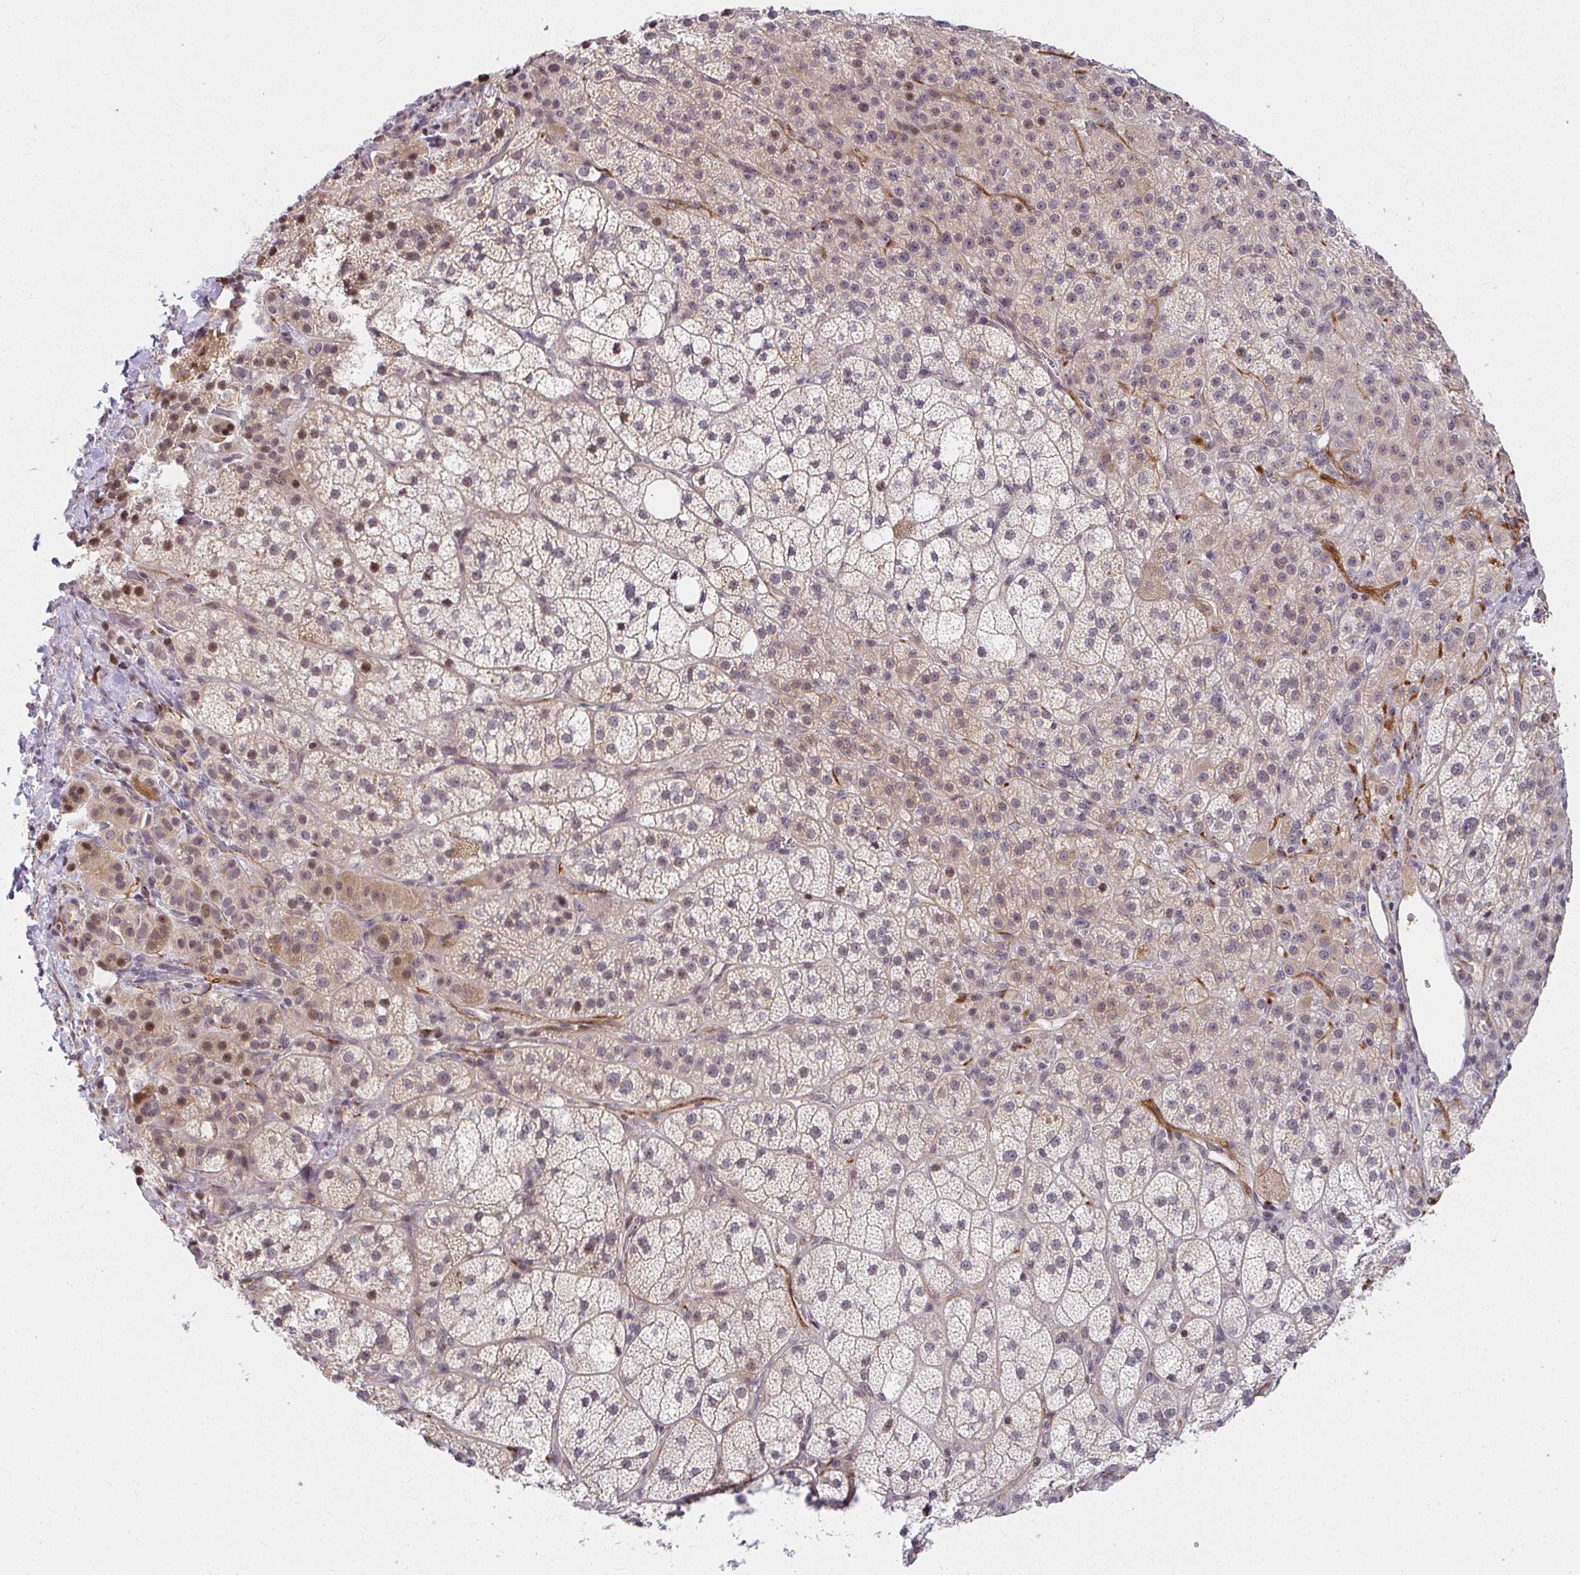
{"staining": {"intensity": "moderate", "quantity": "25%-75%", "location": "cytoplasmic/membranous,nuclear"}, "tissue": "adrenal gland", "cell_type": "Glandular cells", "image_type": "normal", "snomed": [{"axis": "morphology", "description": "Normal tissue, NOS"}, {"axis": "topography", "description": "Adrenal gland"}], "caption": "Protein positivity by immunohistochemistry (IHC) shows moderate cytoplasmic/membranous,nuclear staining in about 25%-75% of glandular cells in benign adrenal gland. The staining was performed using DAB (3,3'-diaminobenzidine), with brown indicating positive protein expression. Nuclei are stained blue with hematoxylin.", "gene": "ANK3", "patient": {"sex": "female", "age": 60}}